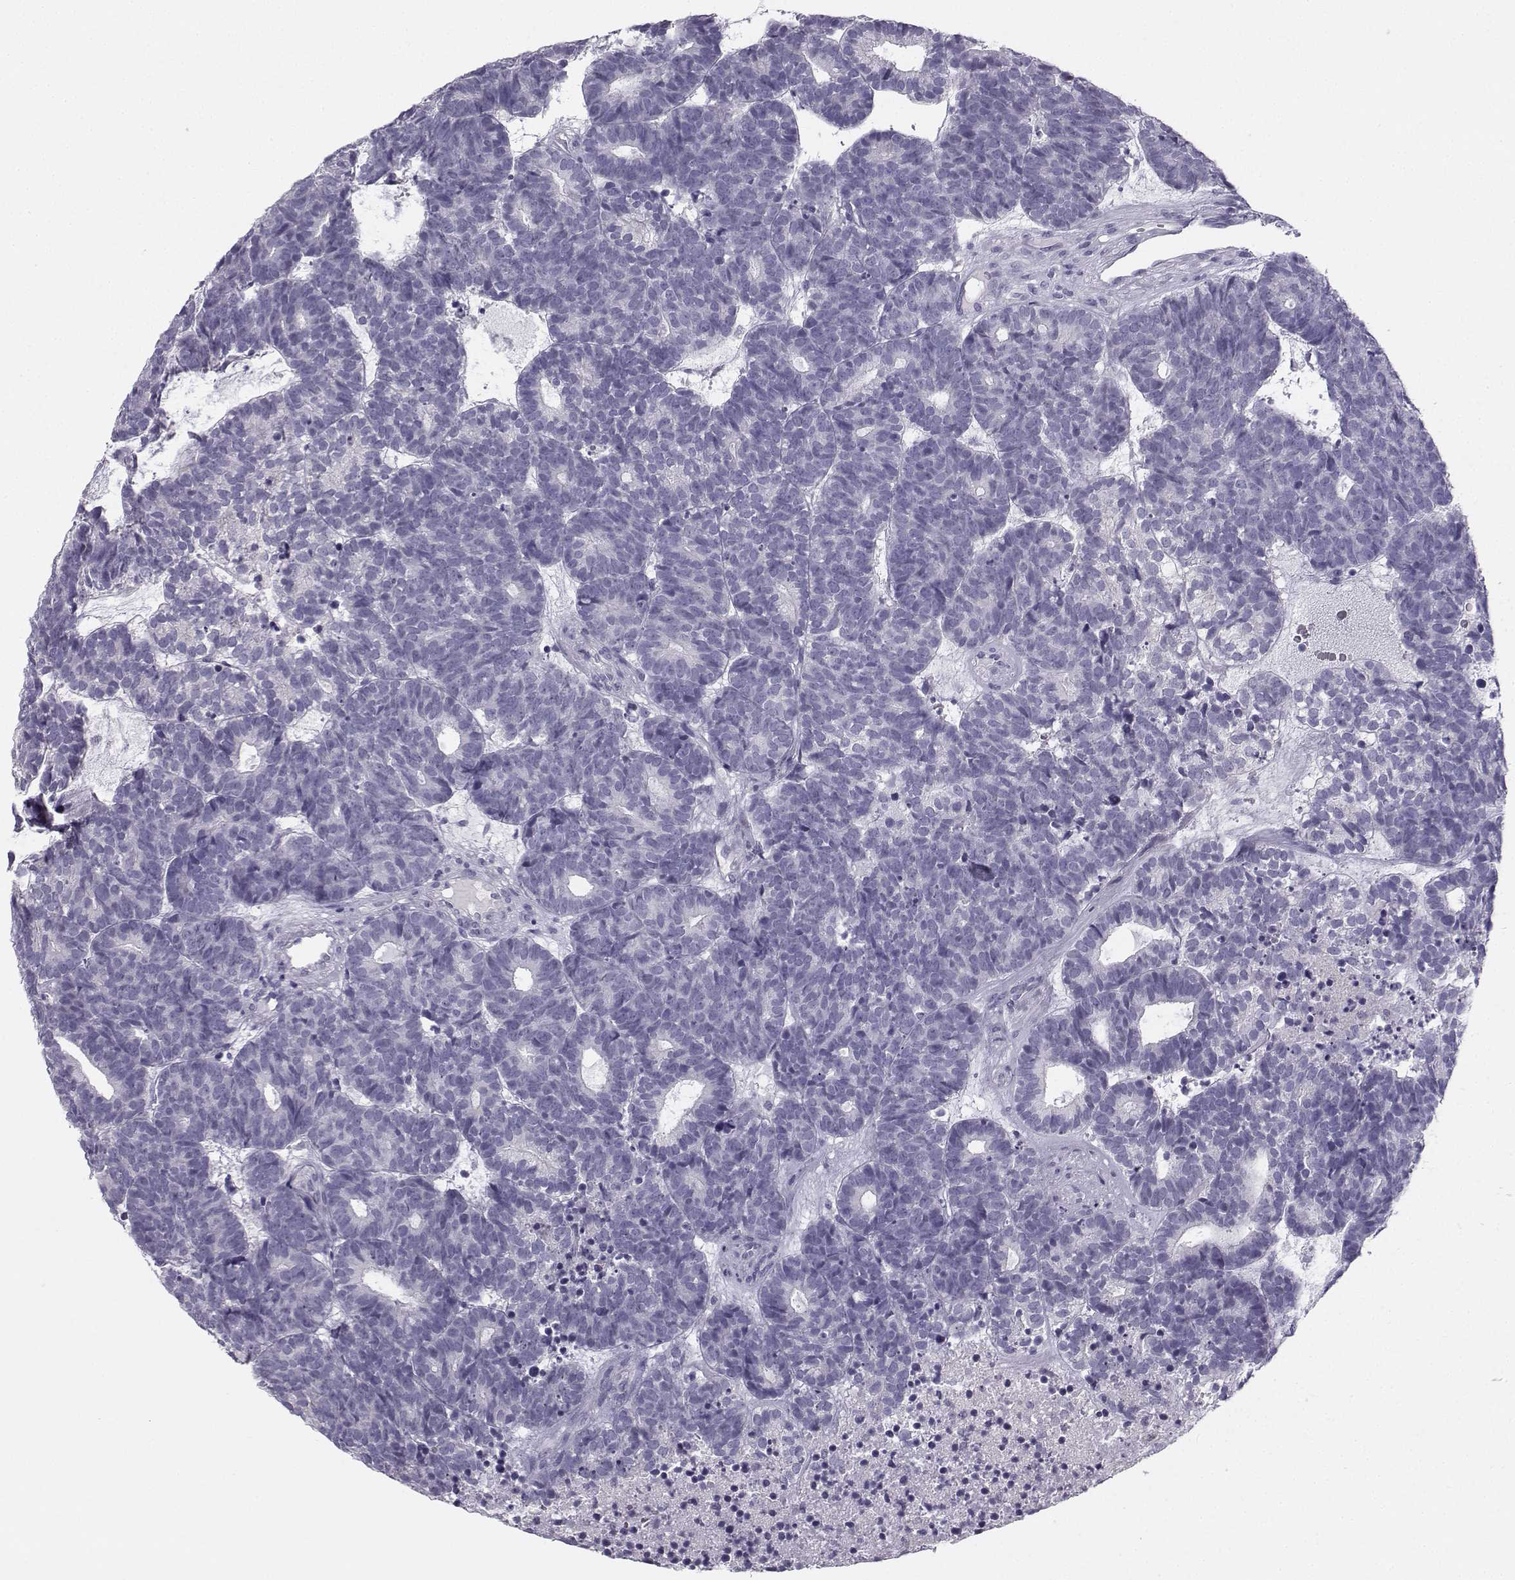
{"staining": {"intensity": "negative", "quantity": "none", "location": "none"}, "tissue": "head and neck cancer", "cell_type": "Tumor cells", "image_type": "cancer", "snomed": [{"axis": "morphology", "description": "Adenocarcinoma, NOS"}, {"axis": "topography", "description": "Head-Neck"}], "caption": "Head and neck cancer (adenocarcinoma) was stained to show a protein in brown. There is no significant positivity in tumor cells.", "gene": "SYCE1", "patient": {"sex": "female", "age": 81}}